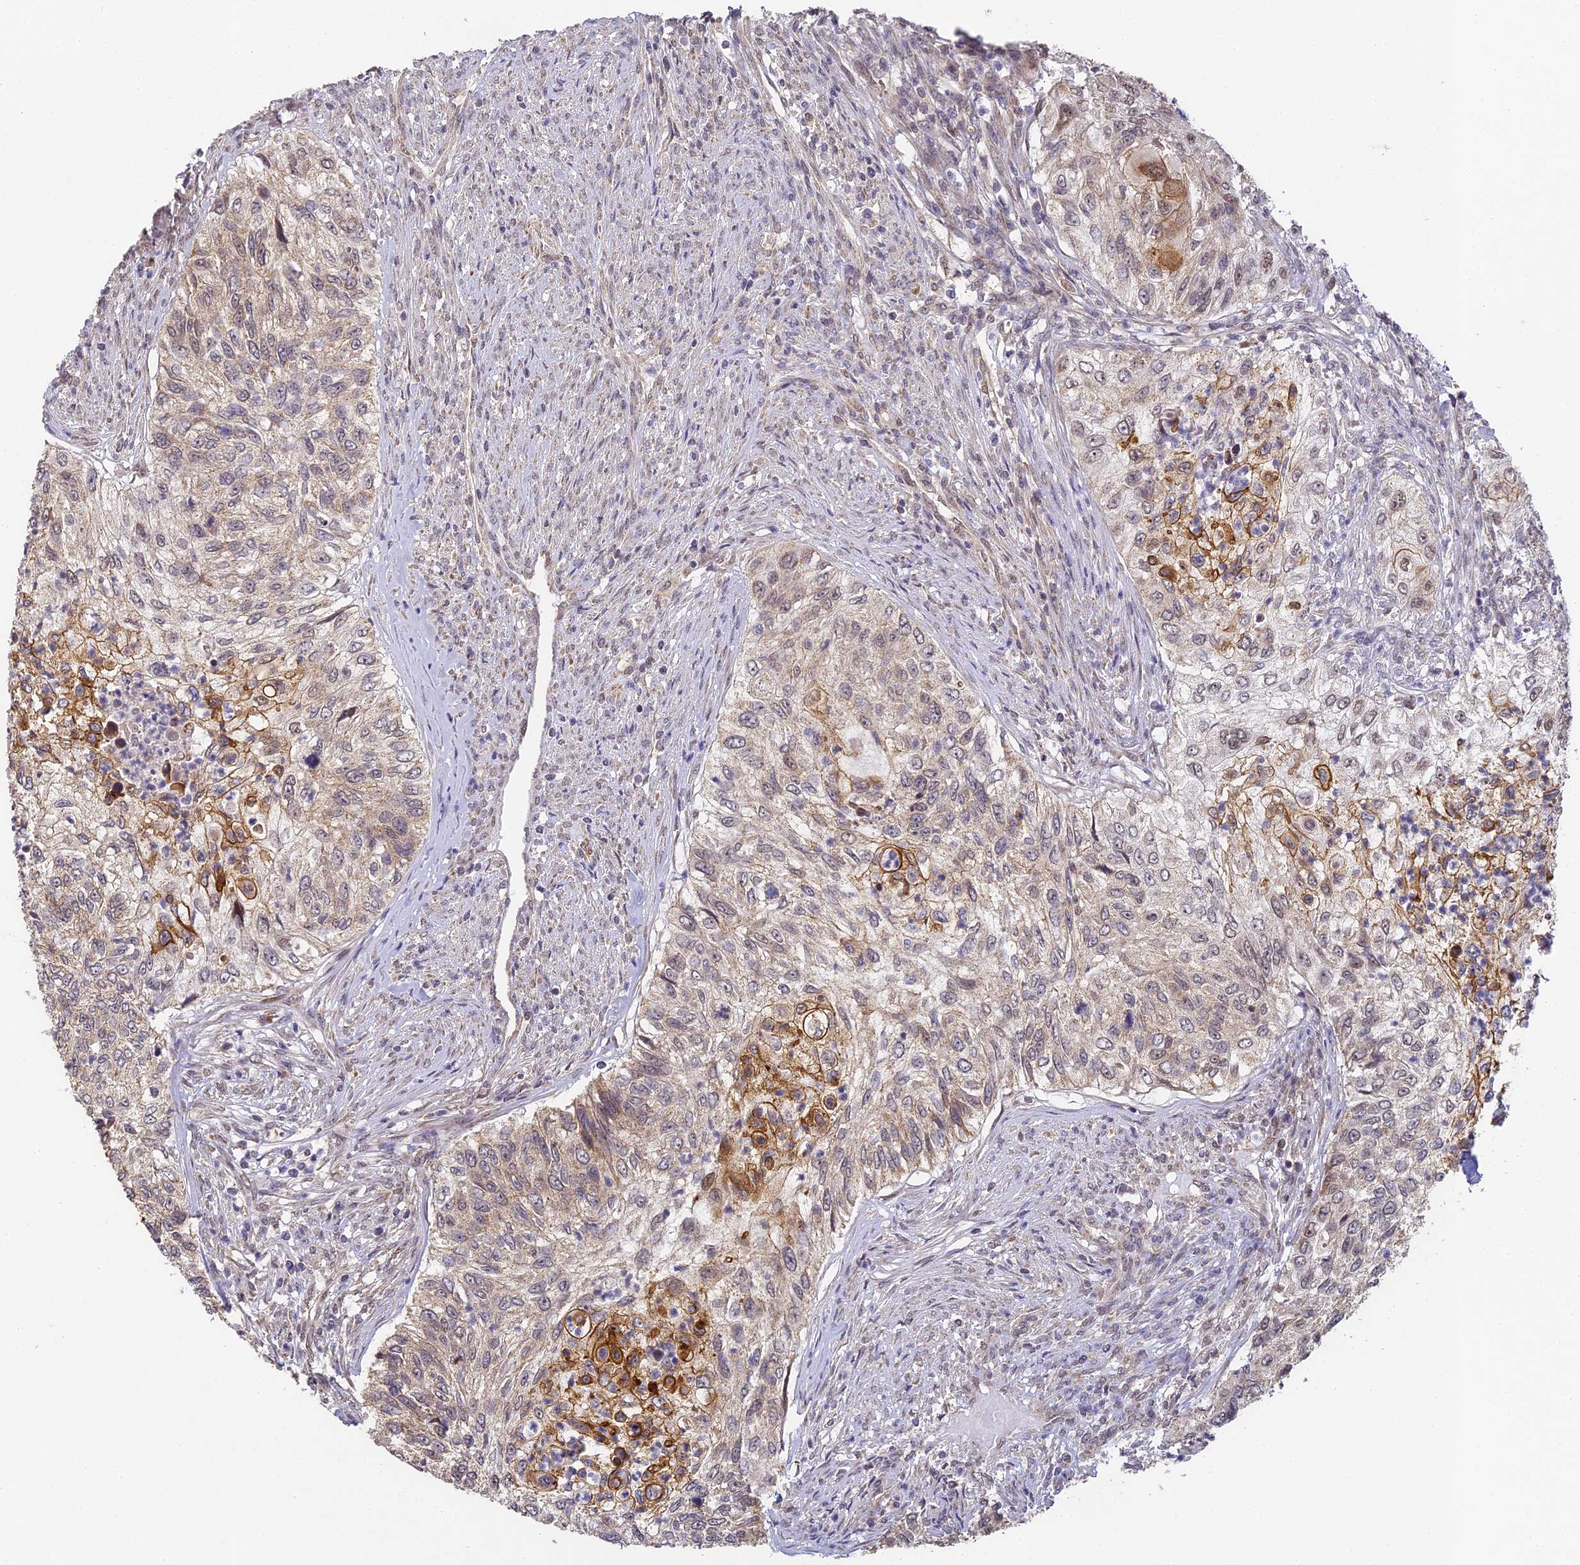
{"staining": {"intensity": "strong", "quantity": "<25%", "location": "cytoplasmic/membranous"}, "tissue": "urothelial cancer", "cell_type": "Tumor cells", "image_type": "cancer", "snomed": [{"axis": "morphology", "description": "Urothelial carcinoma, High grade"}, {"axis": "topography", "description": "Urinary bladder"}], "caption": "Strong cytoplasmic/membranous expression for a protein is identified in about <25% of tumor cells of urothelial cancer using immunohistochemistry.", "gene": "DNAAF10", "patient": {"sex": "female", "age": 60}}